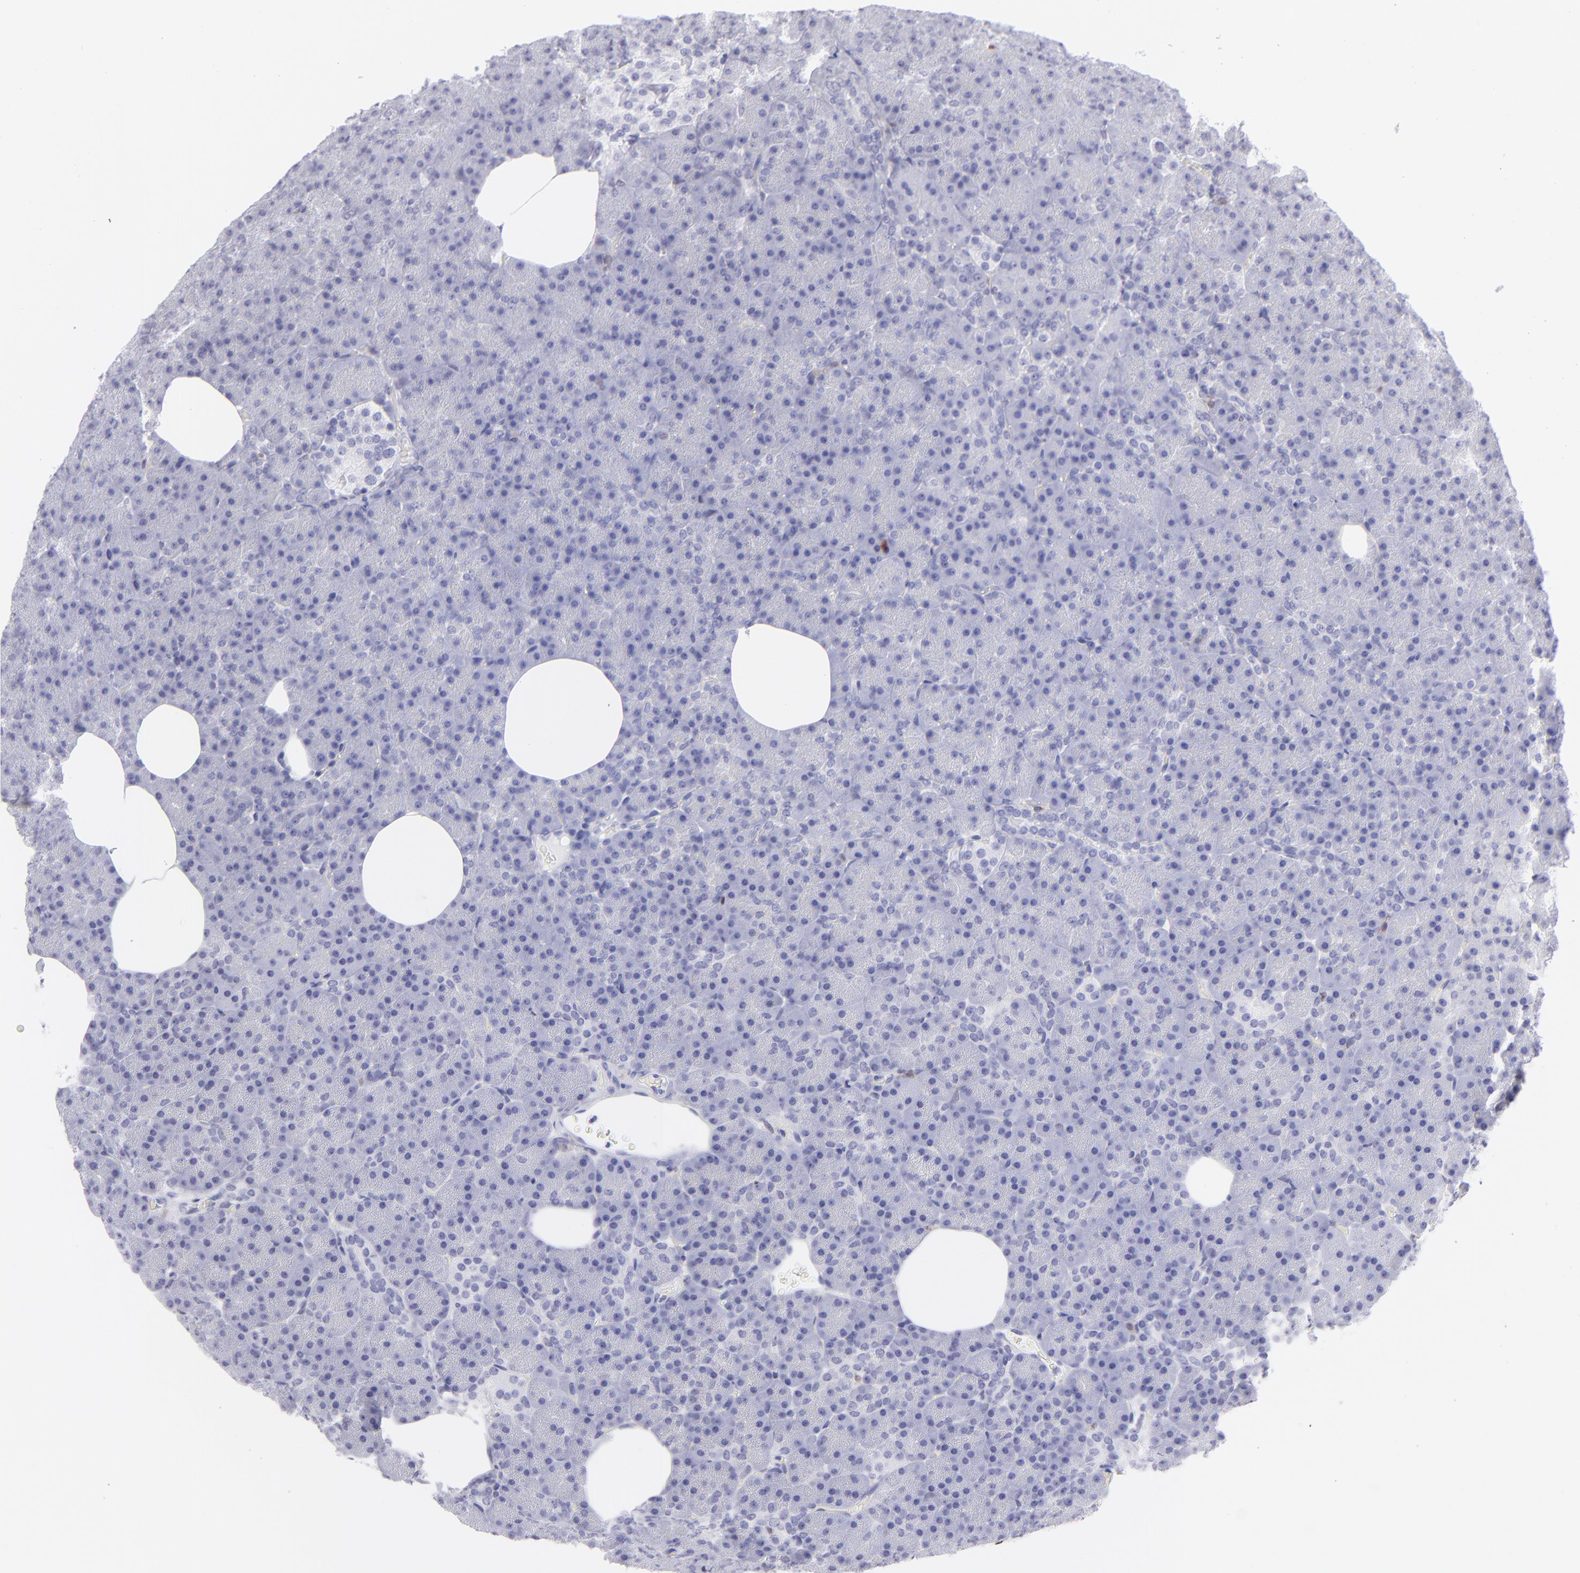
{"staining": {"intensity": "negative", "quantity": "none", "location": "none"}, "tissue": "pancreas", "cell_type": "Exocrine glandular cells", "image_type": "normal", "snomed": [{"axis": "morphology", "description": "Normal tissue, NOS"}, {"axis": "topography", "description": "Pancreas"}], "caption": "DAB immunohistochemical staining of normal human pancreas shows no significant staining in exocrine glandular cells.", "gene": "MITF", "patient": {"sex": "female", "age": 35}}